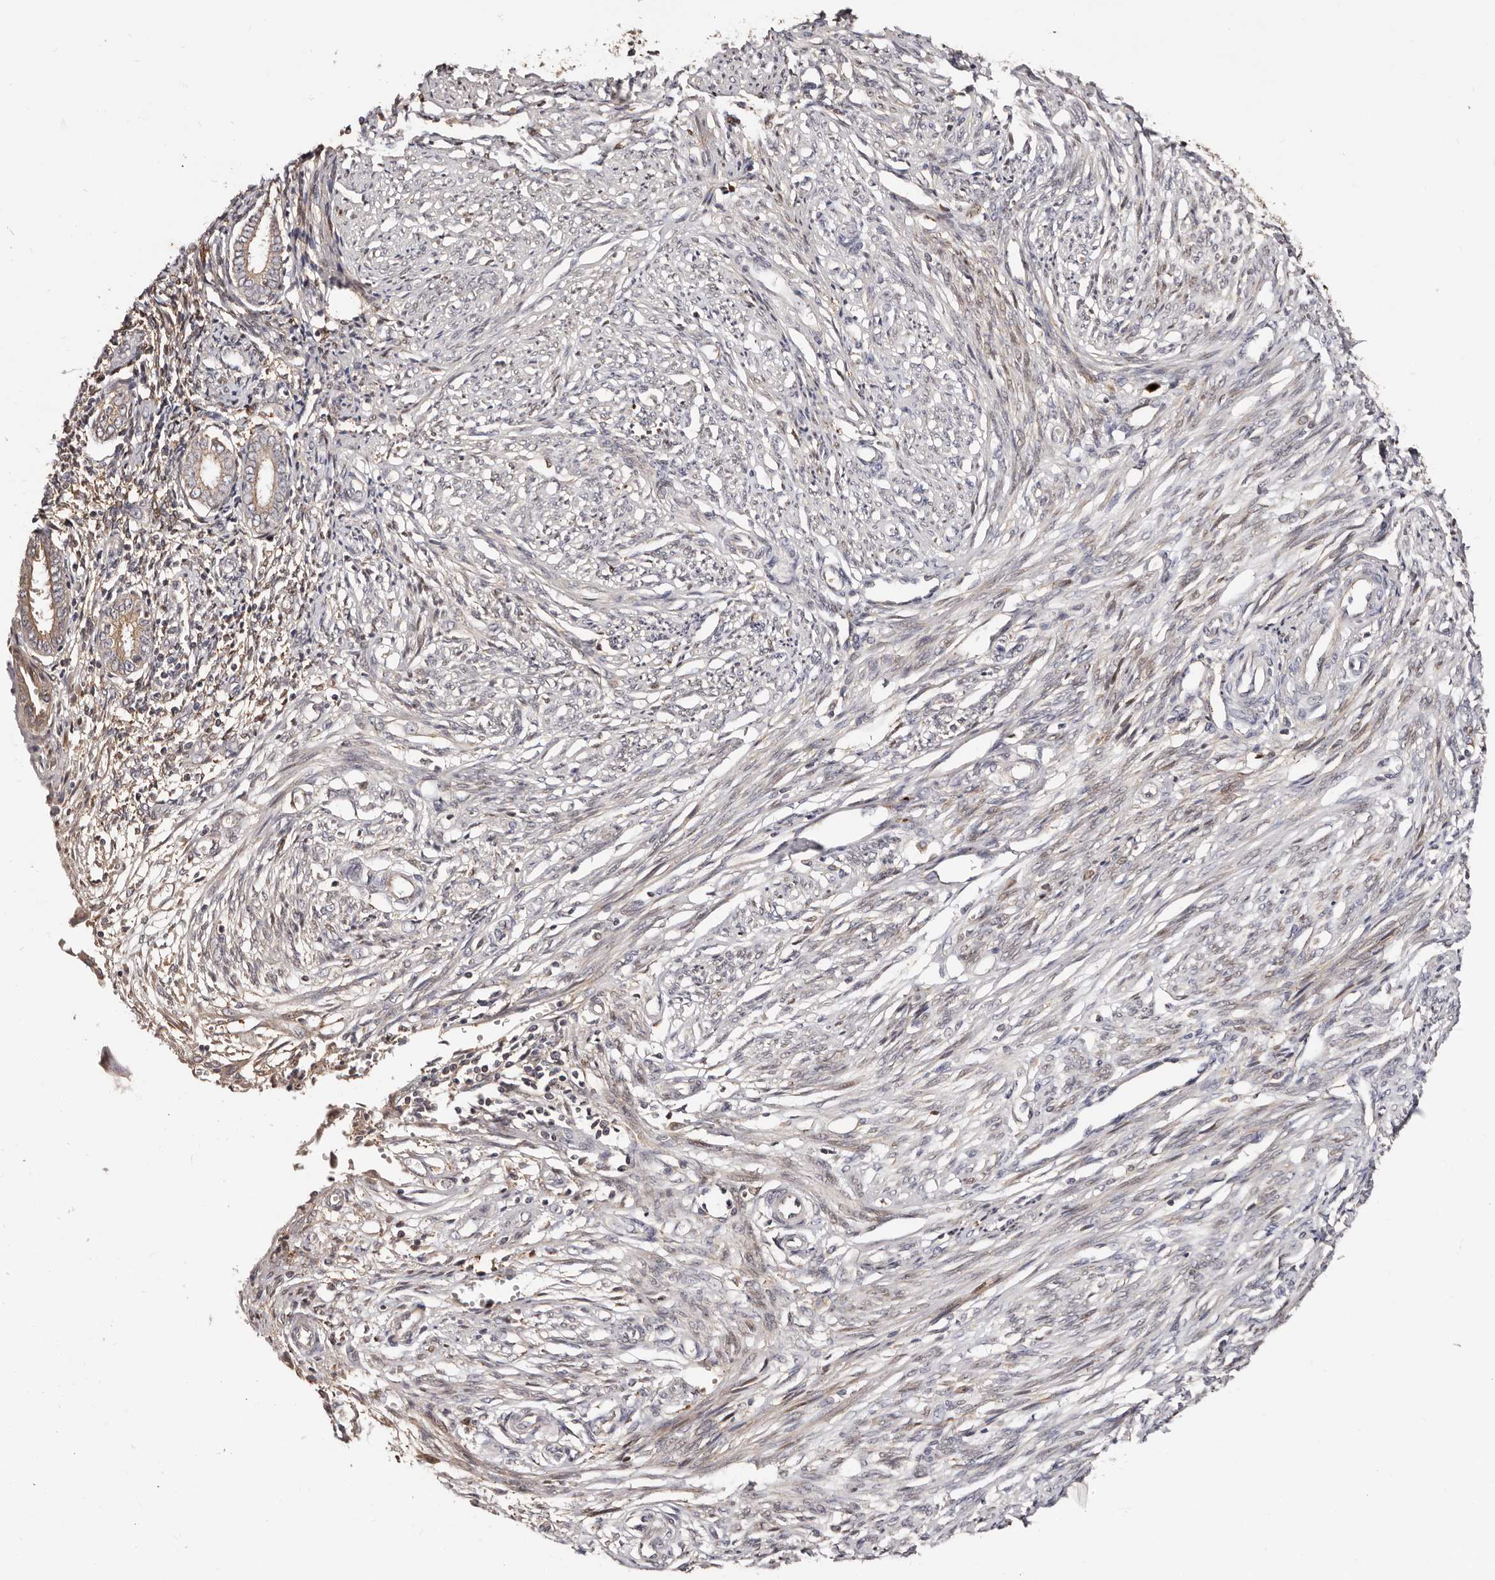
{"staining": {"intensity": "moderate", "quantity": ">75%", "location": "cytoplasmic/membranous"}, "tissue": "endometrium", "cell_type": "Cells in endometrial stroma", "image_type": "normal", "snomed": [{"axis": "morphology", "description": "Normal tissue, NOS"}, {"axis": "topography", "description": "Endometrium"}], "caption": "Brown immunohistochemical staining in normal human endometrium shows moderate cytoplasmic/membranous expression in approximately >75% of cells in endometrial stroma.", "gene": "DACT2", "patient": {"sex": "female", "age": 56}}